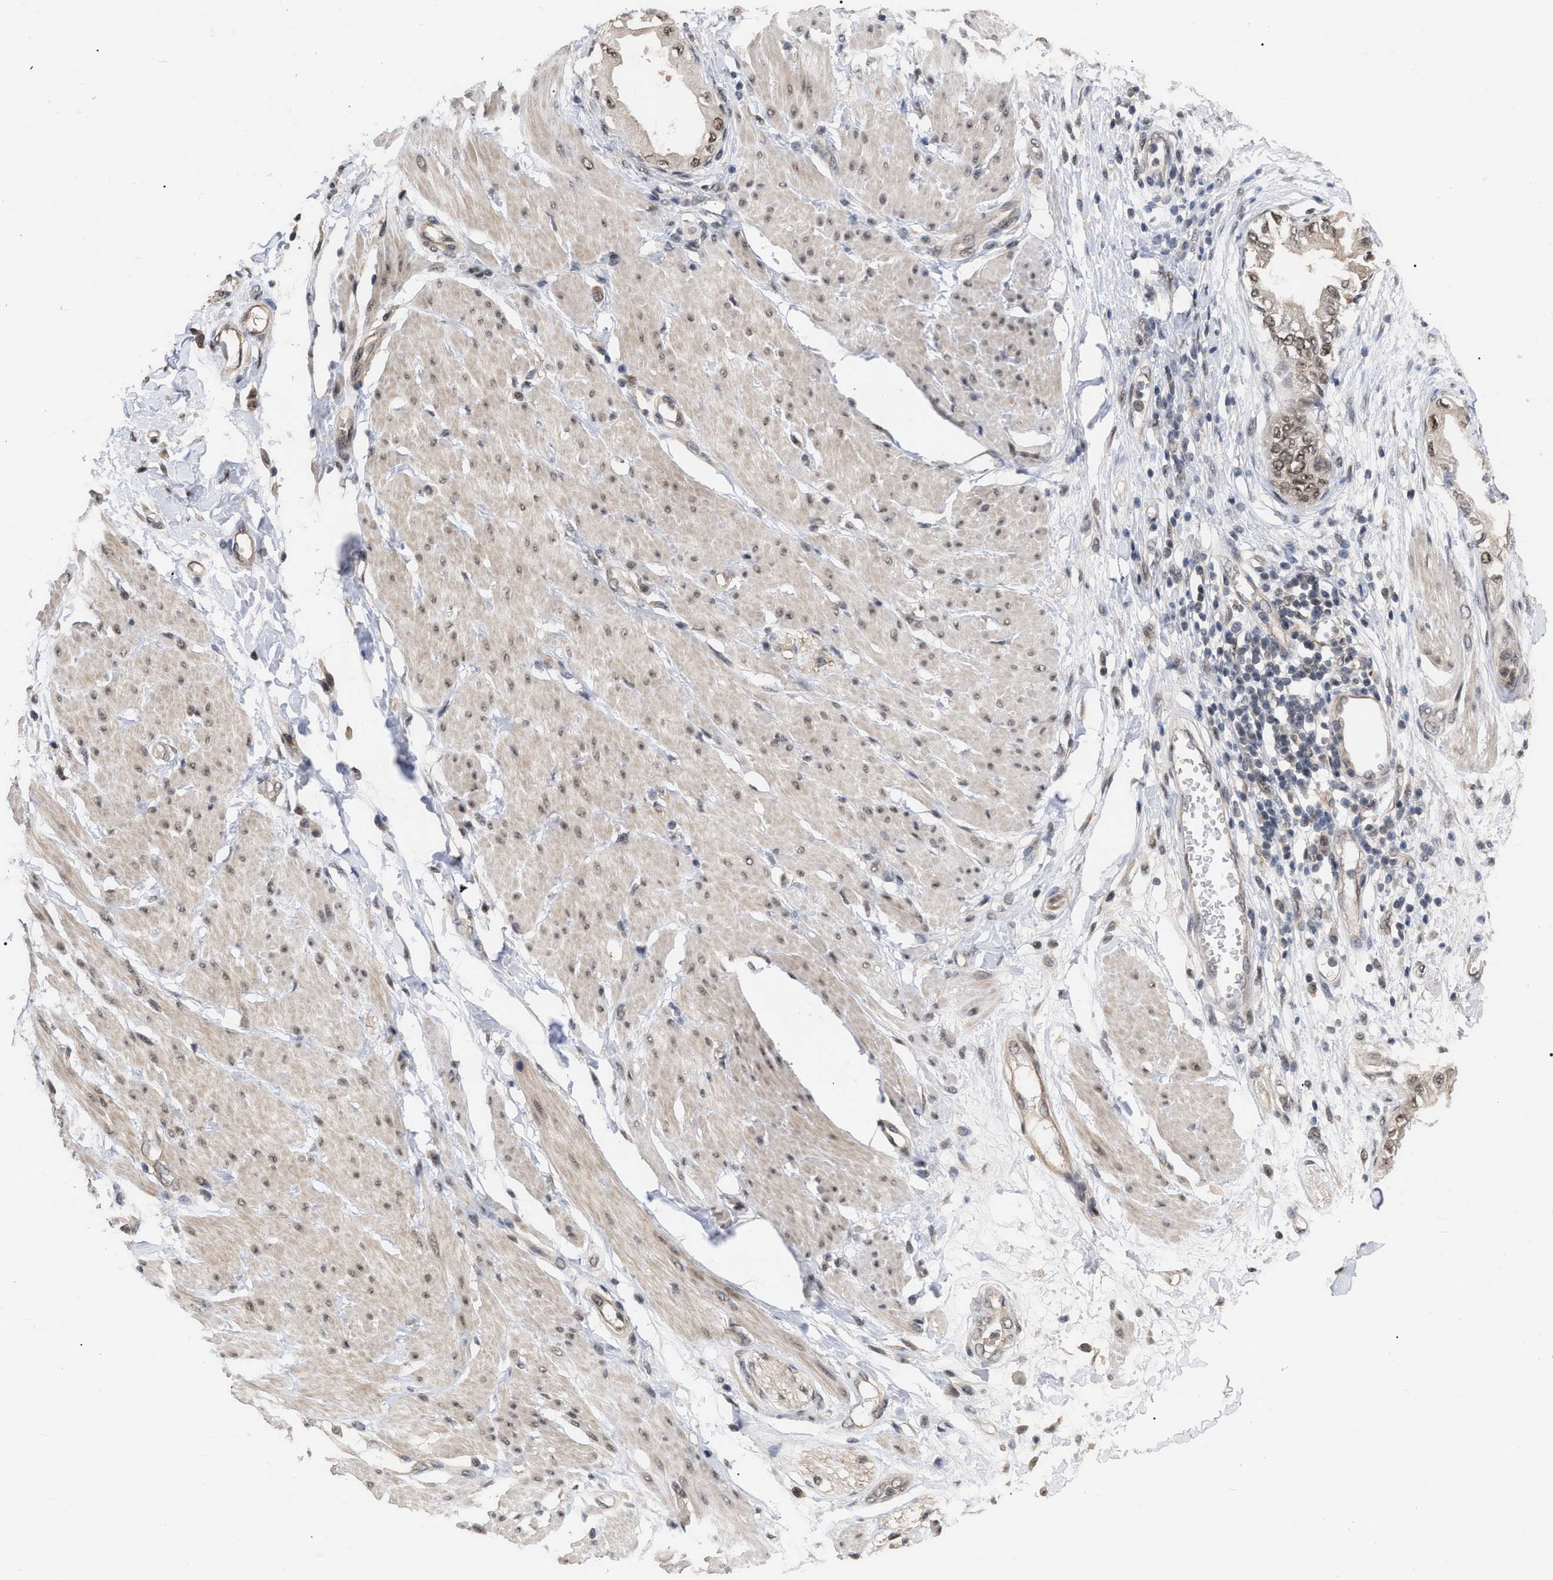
{"staining": {"intensity": "weak", "quantity": ">75%", "location": "nuclear"}, "tissue": "pancreatic cancer", "cell_type": "Tumor cells", "image_type": "cancer", "snomed": [{"axis": "morphology", "description": "Normal tissue, NOS"}, {"axis": "morphology", "description": "Adenocarcinoma, NOS"}, {"axis": "topography", "description": "Pancreas"}, {"axis": "topography", "description": "Duodenum"}], "caption": "The micrograph displays immunohistochemical staining of pancreatic cancer. There is weak nuclear expression is identified in approximately >75% of tumor cells.", "gene": "JAZF1", "patient": {"sex": "female", "age": 60}}